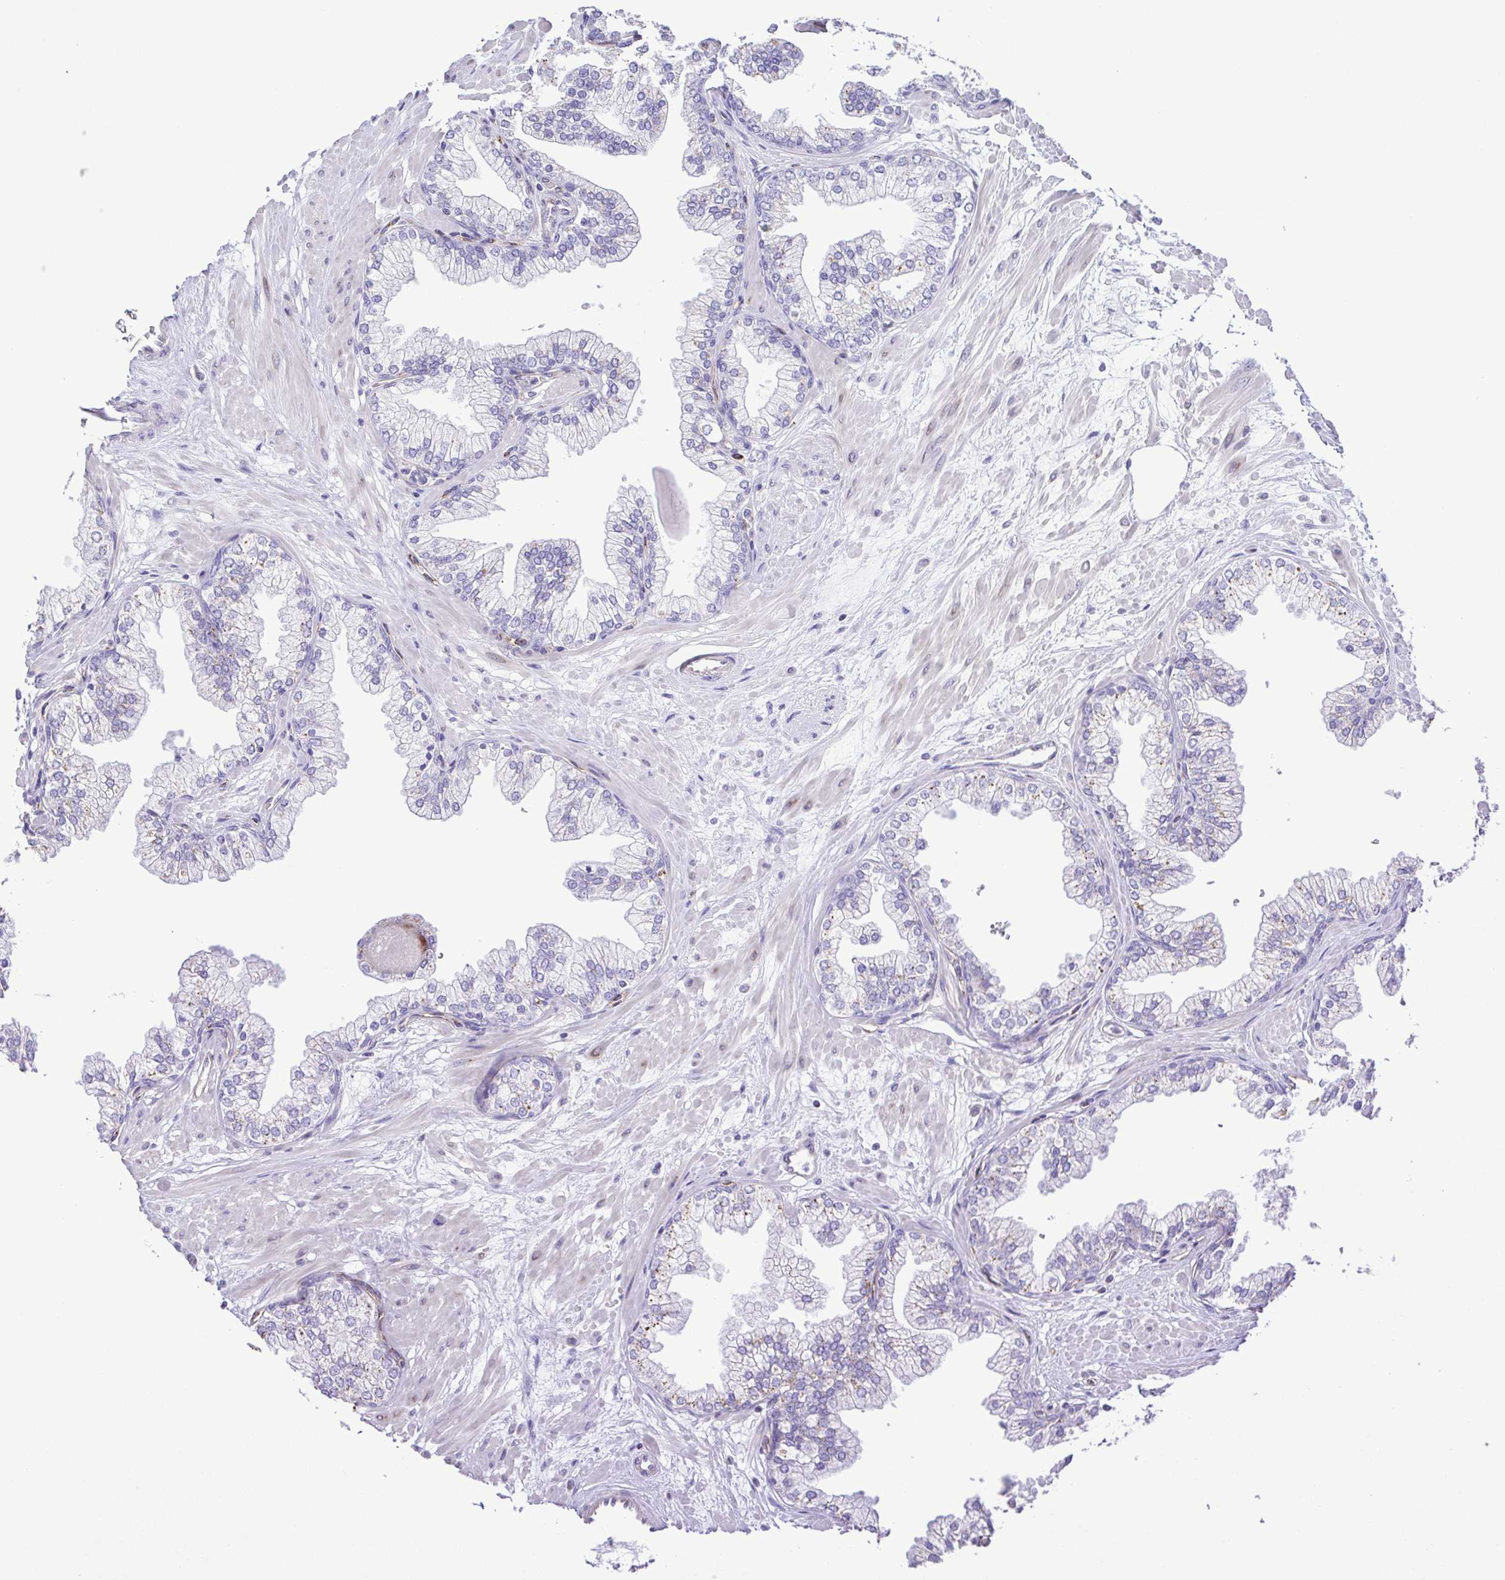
{"staining": {"intensity": "negative", "quantity": "none", "location": "none"}, "tissue": "prostate", "cell_type": "Glandular cells", "image_type": "normal", "snomed": [{"axis": "morphology", "description": "Normal tissue, NOS"}, {"axis": "topography", "description": "Prostate"}, {"axis": "topography", "description": "Peripheral nerve tissue"}], "caption": "Protein analysis of benign prostate reveals no significant positivity in glandular cells.", "gene": "FLT1", "patient": {"sex": "male", "age": 61}}